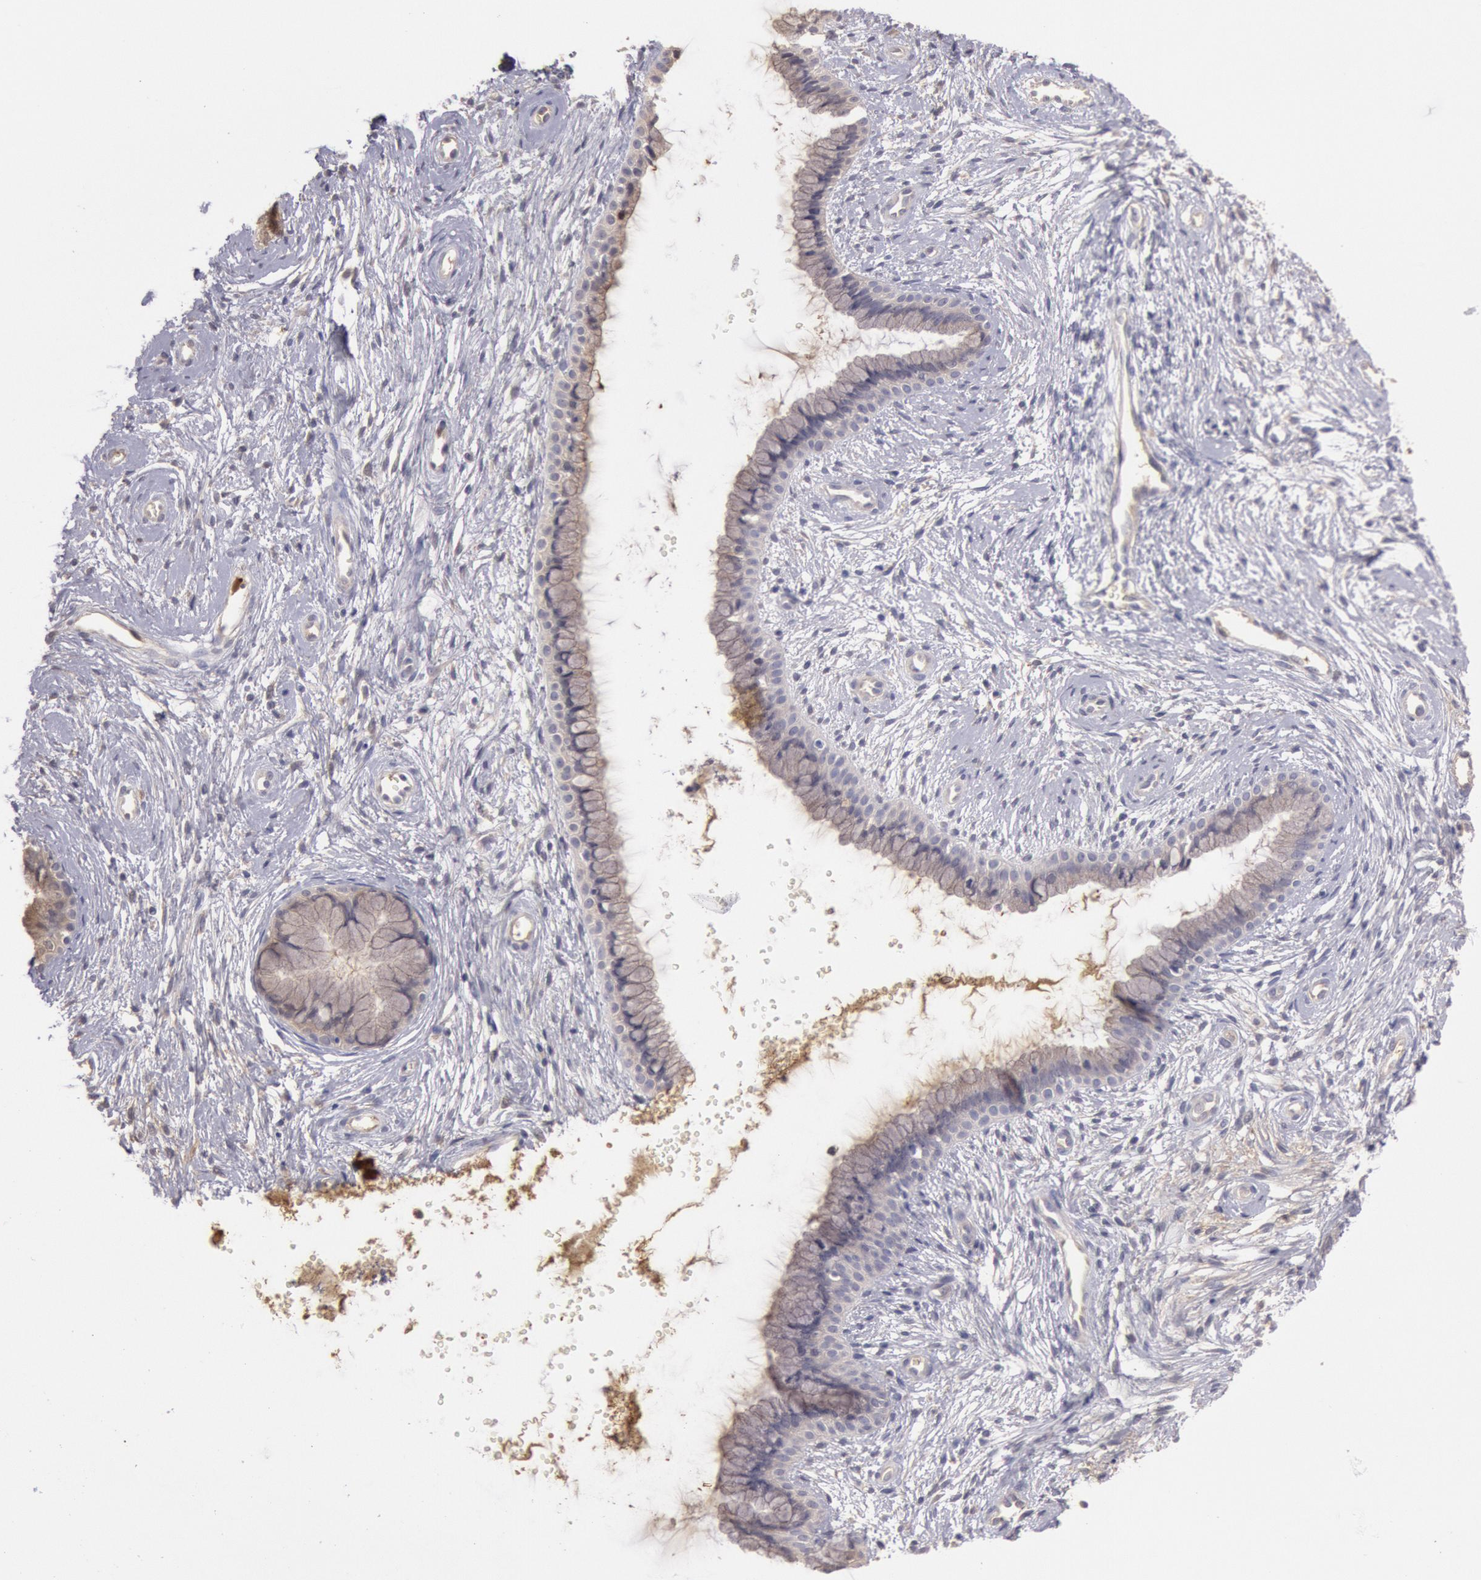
{"staining": {"intensity": "negative", "quantity": "none", "location": "none"}, "tissue": "cervix", "cell_type": "Glandular cells", "image_type": "normal", "snomed": [{"axis": "morphology", "description": "Normal tissue, NOS"}, {"axis": "topography", "description": "Cervix"}], "caption": "Photomicrograph shows no significant protein positivity in glandular cells of unremarkable cervix. (Immunohistochemistry (ihc), brightfield microscopy, high magnification).", "gene": "C1R", "patient": {"sex": "female", "age": 39}}